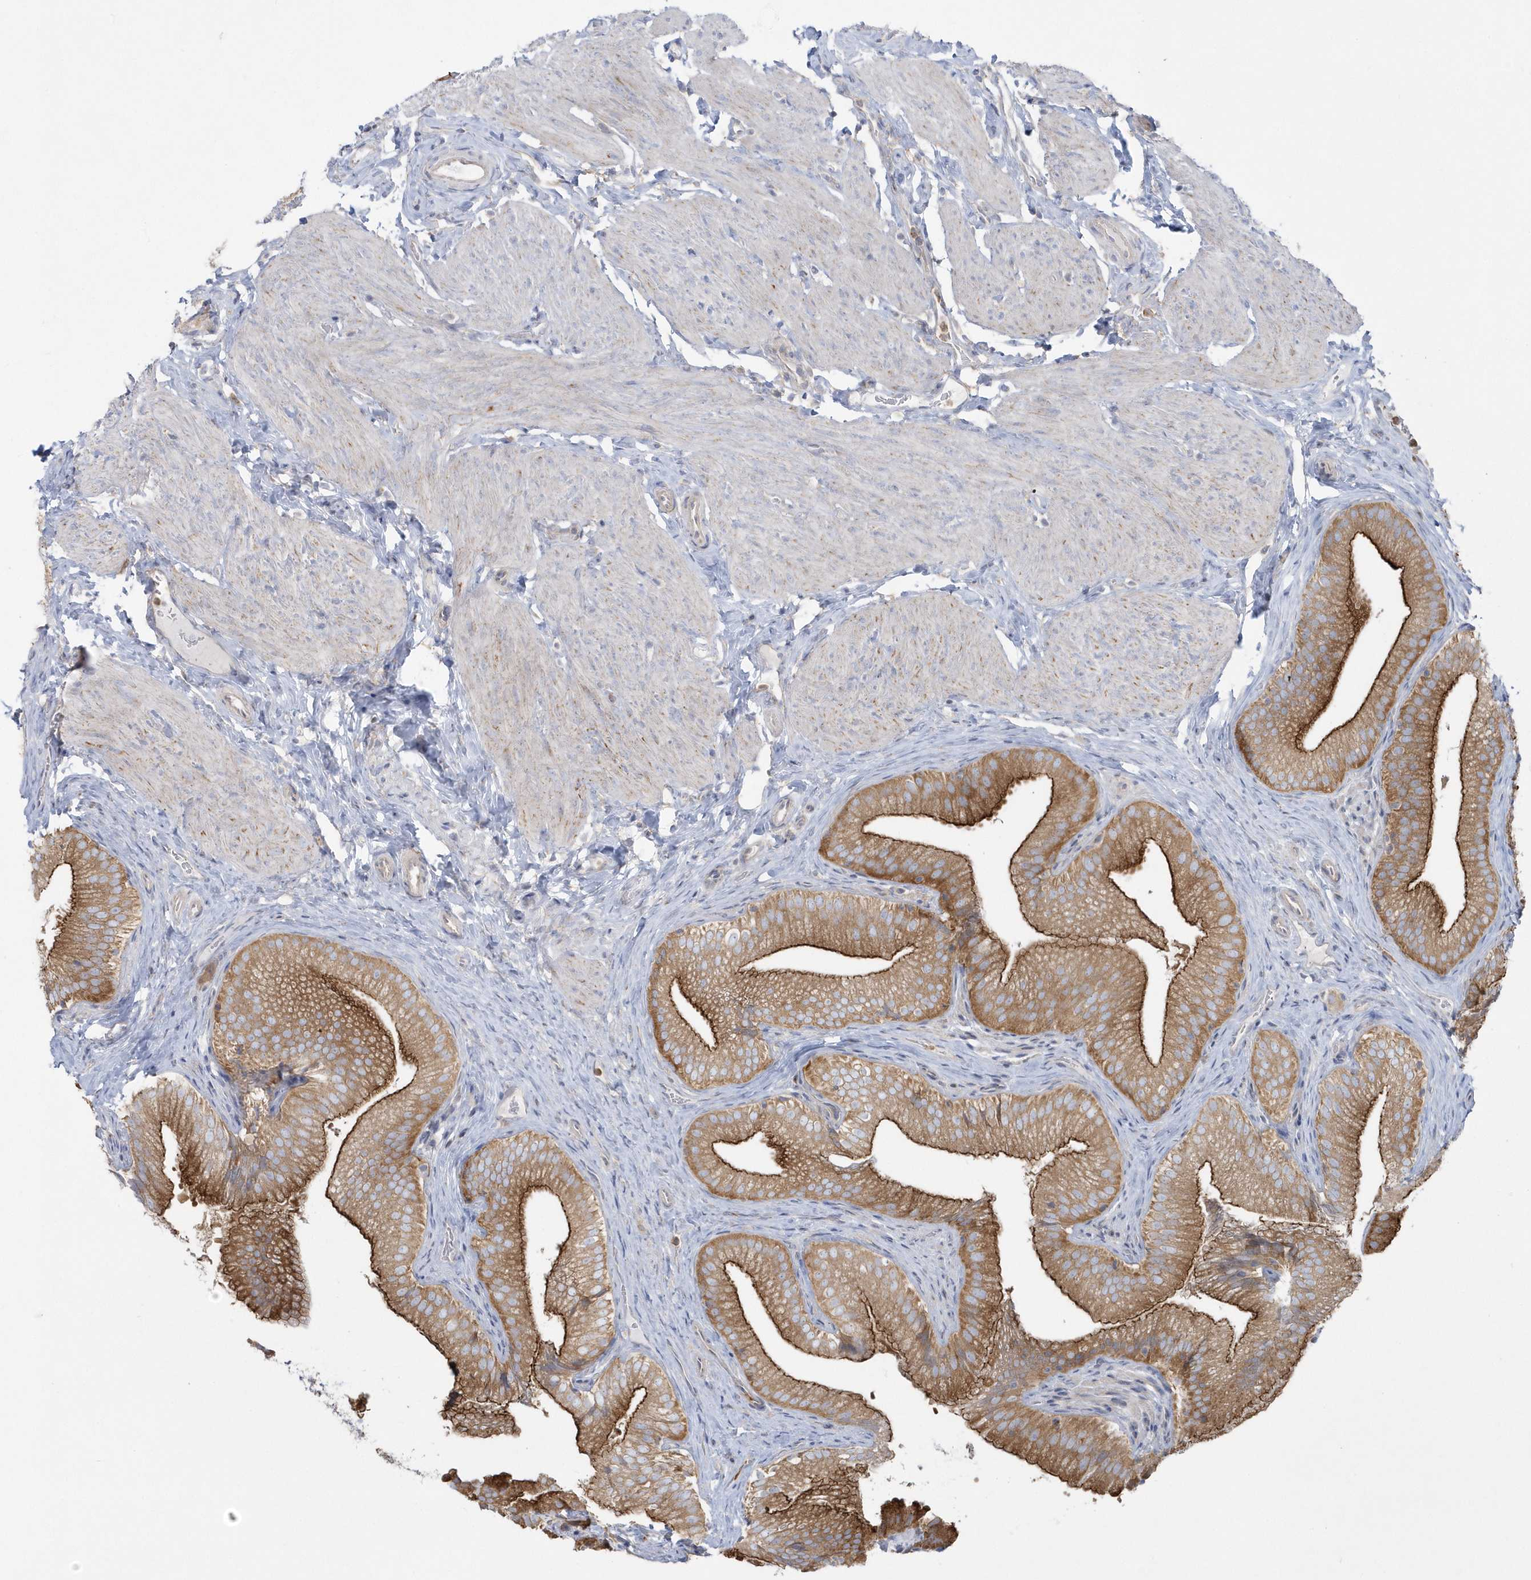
{"staining": {"intensity": "strong", "quantity": ">75%", "location": "cytoplasmic/membranous"}, "tissue": "gallbladder", "cell_type": "Glandular cells", "image_type": "normal", "snomed": [{"axis": "morphology", "description": "Normal tissue, NOS"}, {"axis": "topography", "description": "Gallbladder"}], "caption": "A brown stain highlights strong cytoplasmic/membranous staining of a protein in glandular cells of unremarkable gallbladder. (Brightfield microscopy of DAB IHC at high magnification).", "gene": "DNAJC18", "patient": {"sex": "female", "age": 30}}